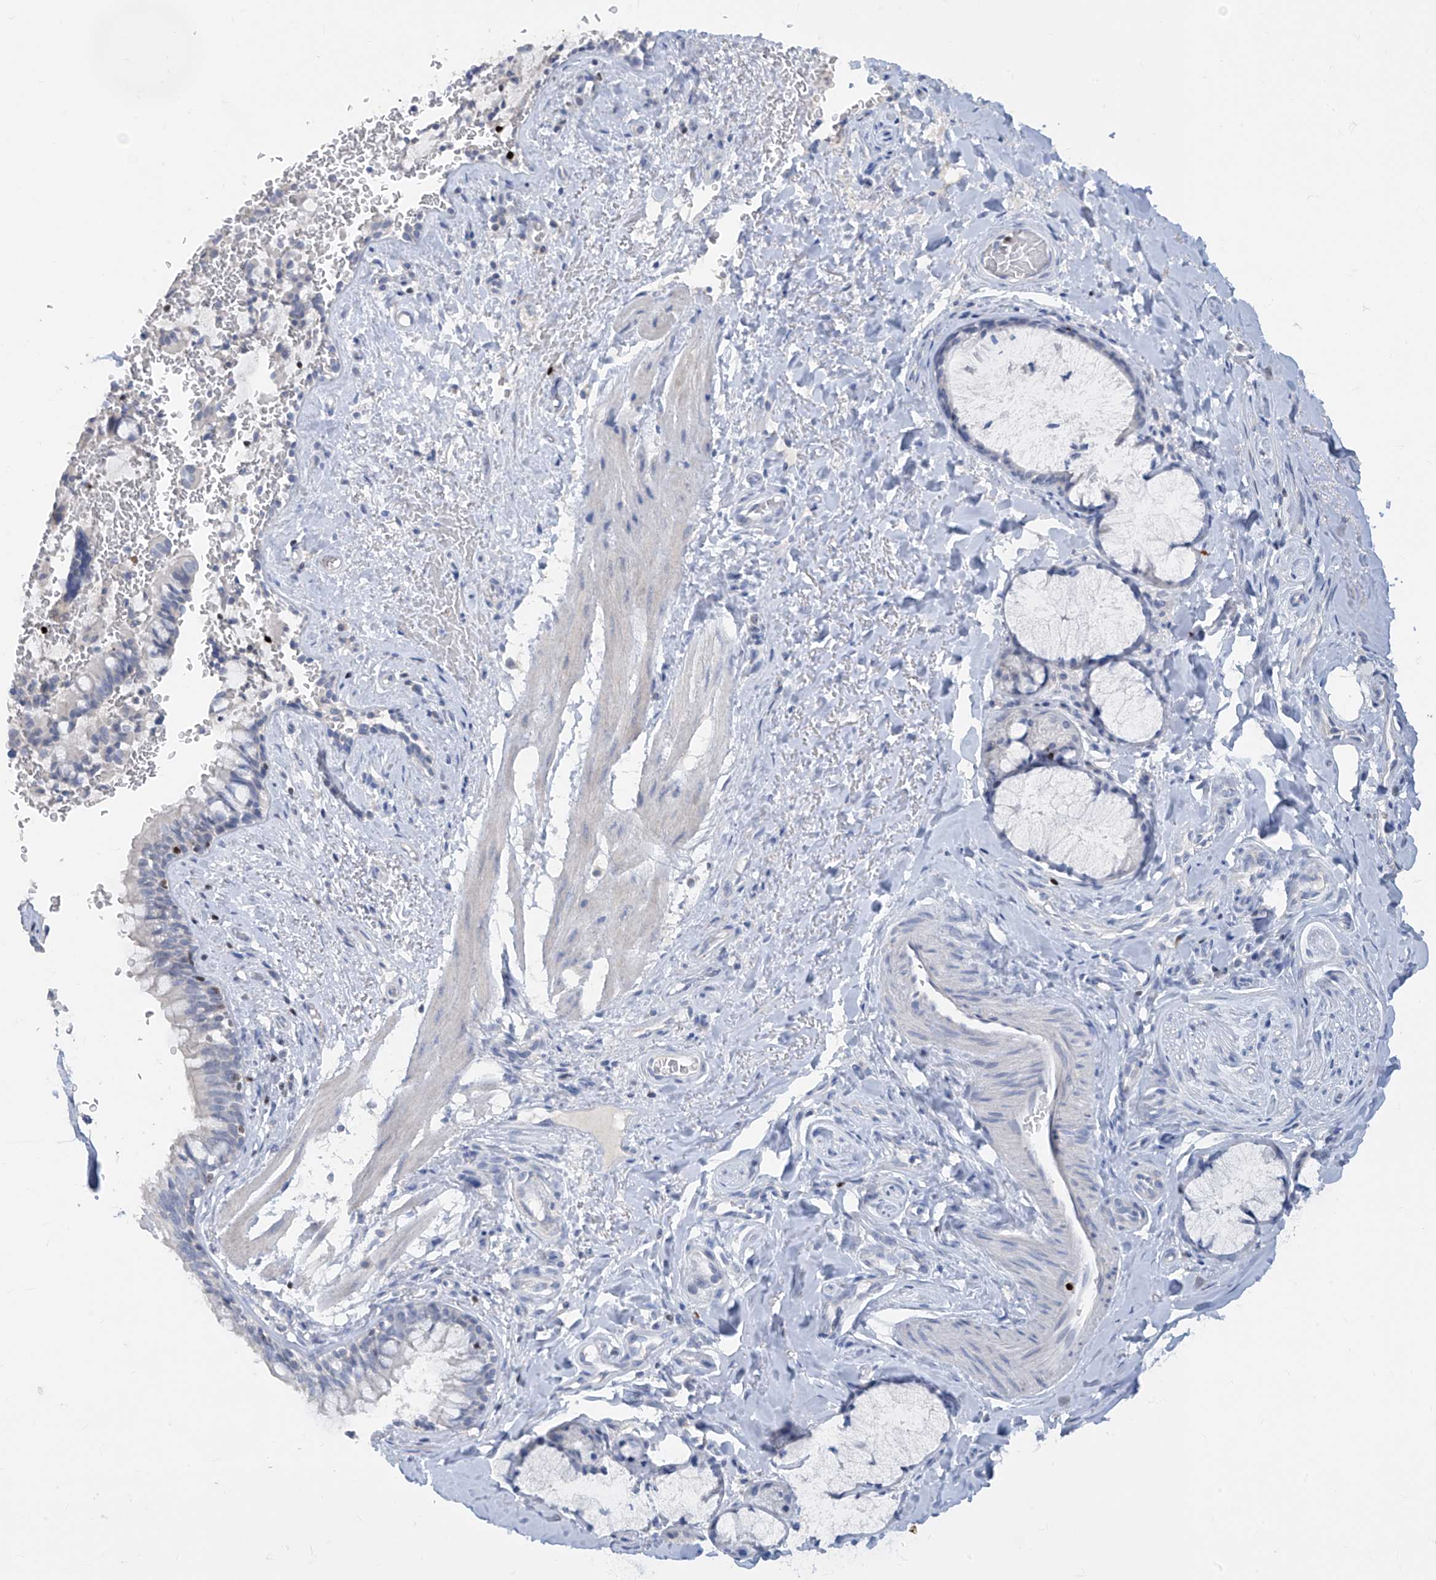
{"staining": {"intensity": "negative", "quantity": "none", "location": "none"}, "tissue": "bronchus", "cell_type": "Respiratory epithelial cells", "image_type": "normal", "snomed": [{"axis": "morphology", "description": "Normal tissue, NOS"}, {"axis": "topography", "description": "Cartilage tissue"}, {"axis": "topography", "description": "Bronchus"}], "caption": "This photomicrograph is of benign bronchus stained with IHC to label a protein in brown with the nuclei are counter-stained blue. There is no staining in respiratory epithelial cells. (DAB immunohistochemistry (IHC), high magnification).", "gene": "TBX21", "patient": {"sex": "female", "age": 36}}